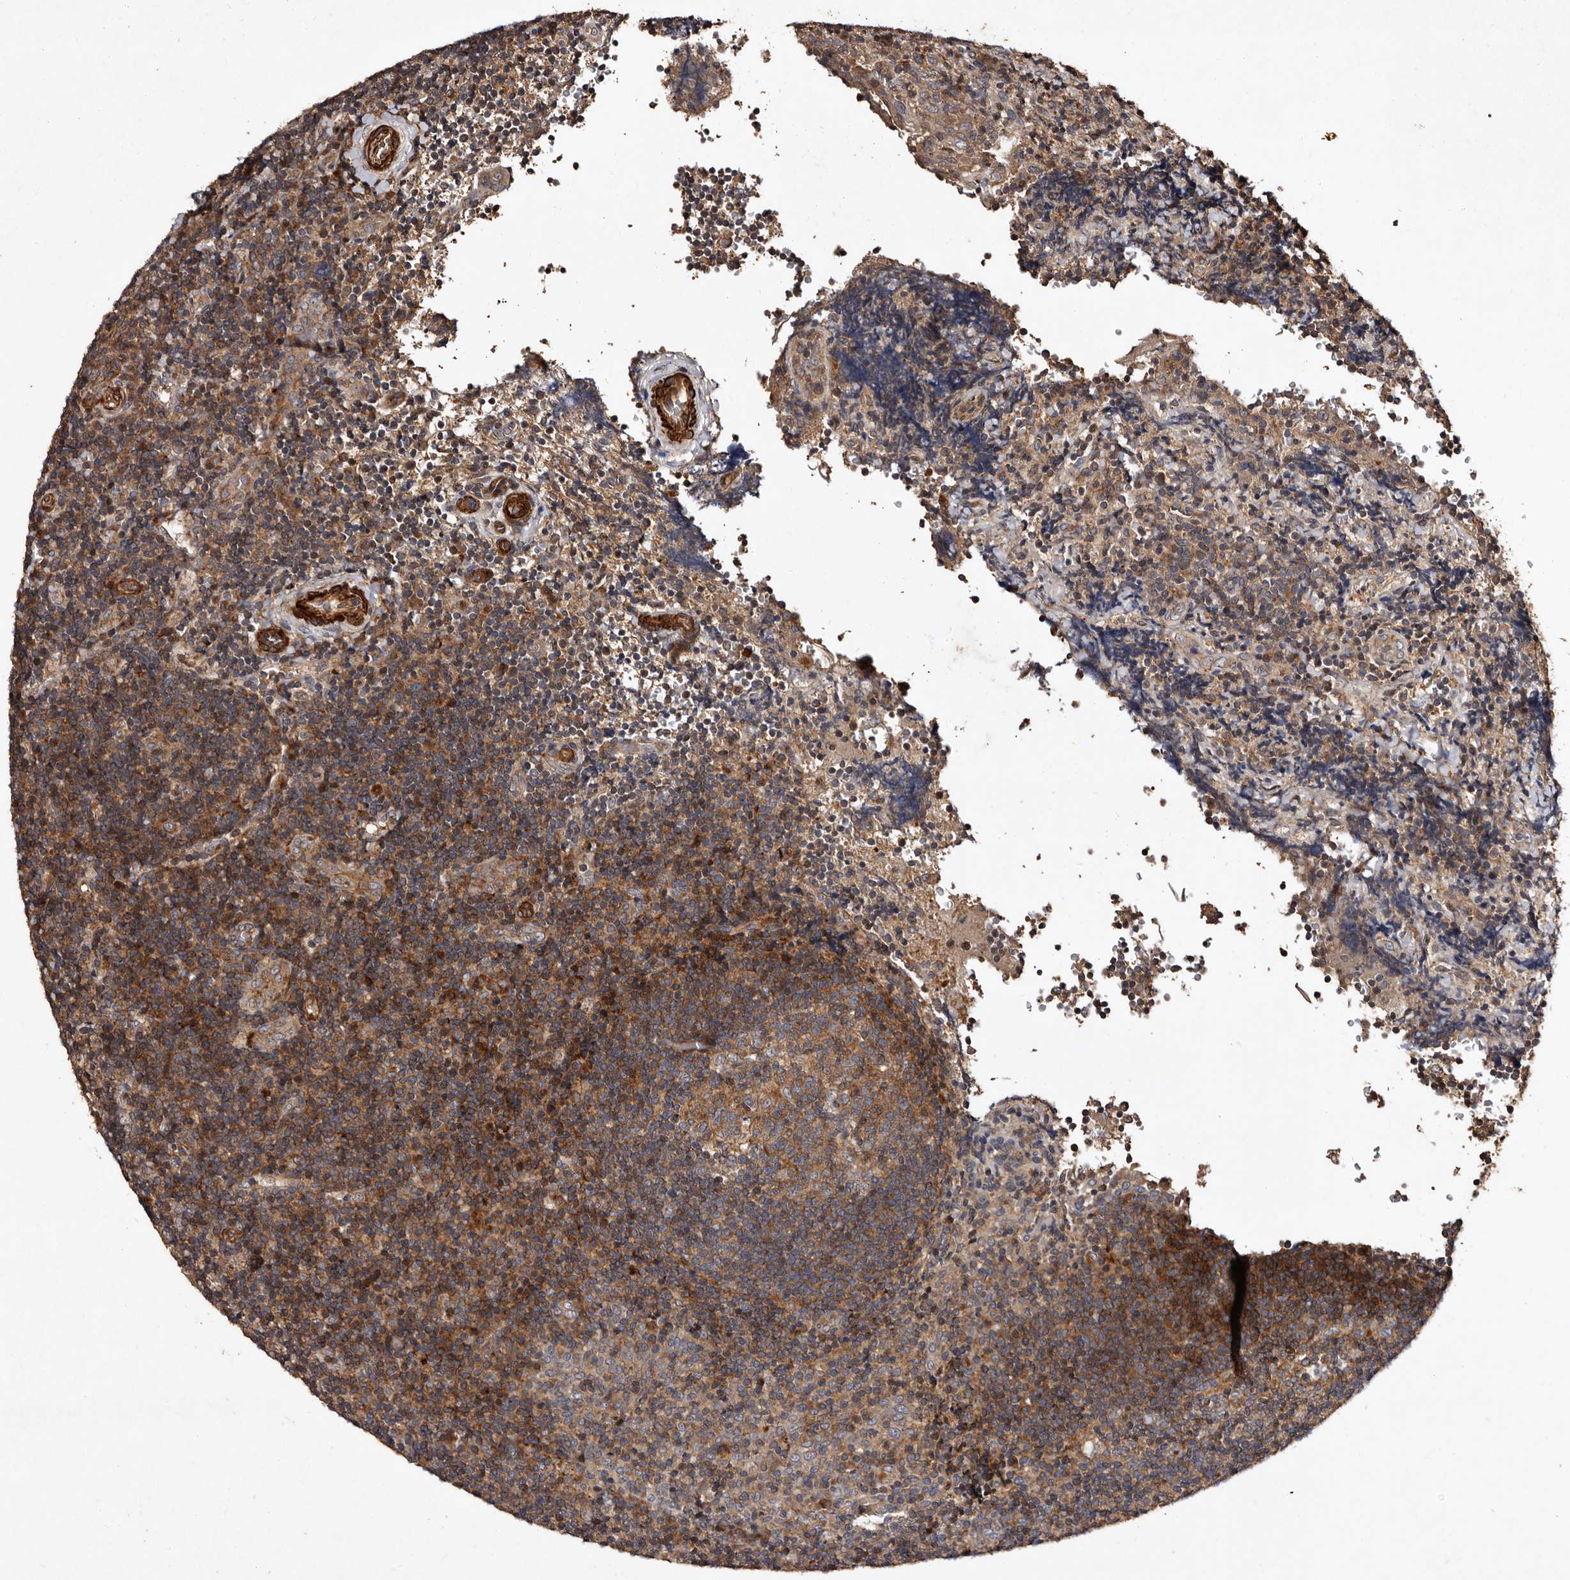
{"staining": {"intensity": "moderate", "quantity": "25%-75%", "location": "cytoplasmic/membranous"}, "tissue": "lymphoma", "cell_type": "Tumor cells", "image_type": "cancer", "snomed": [{"axis": "morphology", "description": "Malignant lymphoma, non-Hodgkin's type, High grade"}, {"axis": "topography", "description": "Tonsil"}], "caption": "An IHC photomicrograph of neoplastic tissue is shown. Protein staining in brown highlights moderate cytoplasmic/membranous positivity in malignant lymphoma, non-Hodgkin's type (high-grade) within tumor cells.", "gene": "PRKD3", "patient": {"sex": "female", "age": 36}}